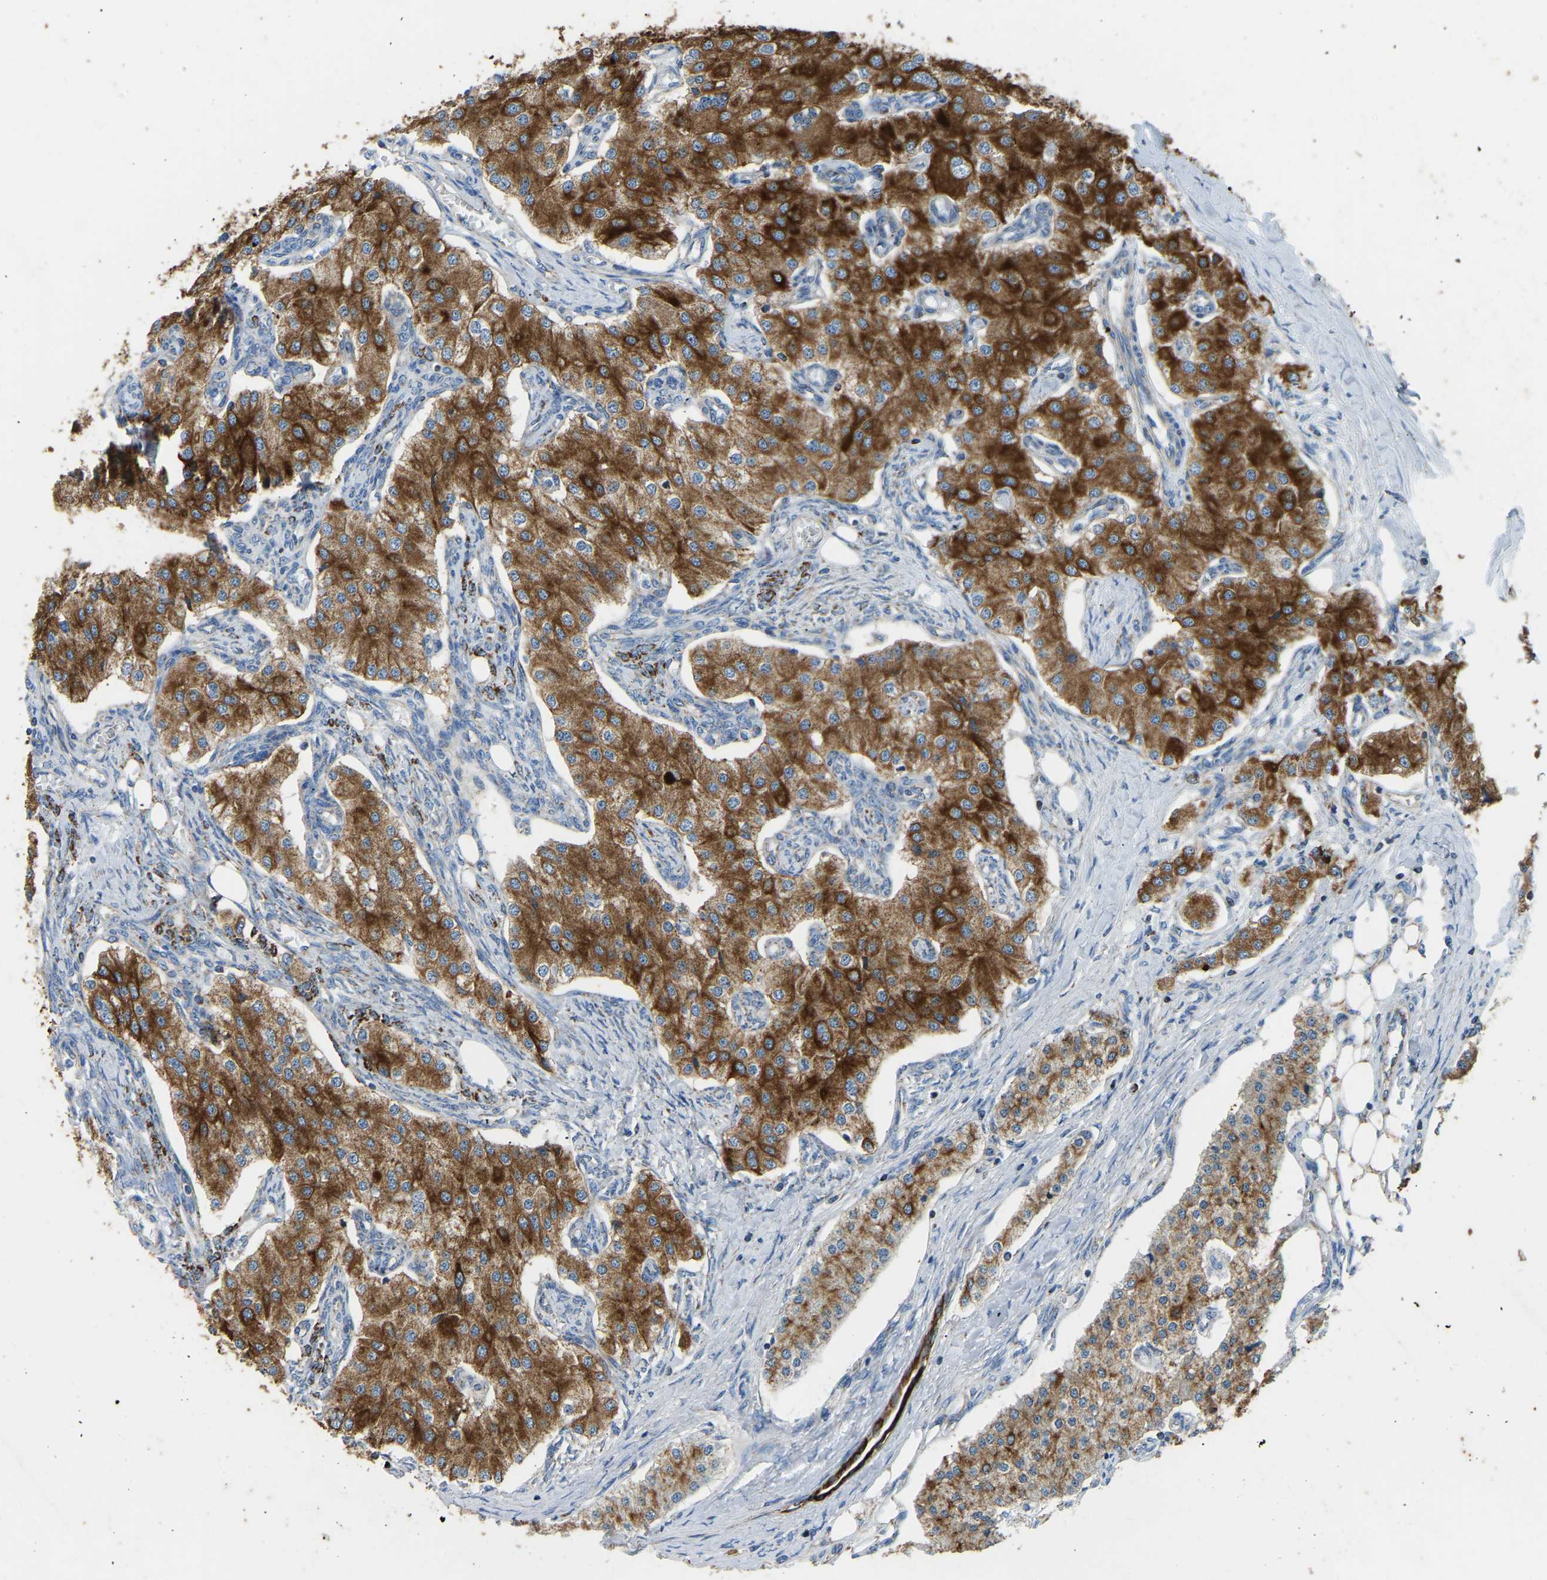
{"staining": {"intensity": "strong", "quantity": ">75%", "location": "cytoplasmic/membranous"}, "tissue": "carcinoid", "cell_type": "Tumor cells", "image_type": "cancer", "snomed": [{"axis": "morphology", "description": "Carcinoid, malignant, NOS"}, {"axis": "topography", "description": "Colon"}], "caption": "DAB (3,3'-diaminobenzidine) immunohistochemical staining of carcinoid demonstrates strong cytoplasmic/membranous protein staining in approximately >75% of tumor cells.", "gene": "ZNF200", "patient": {"sex": "female", "age": 52}}